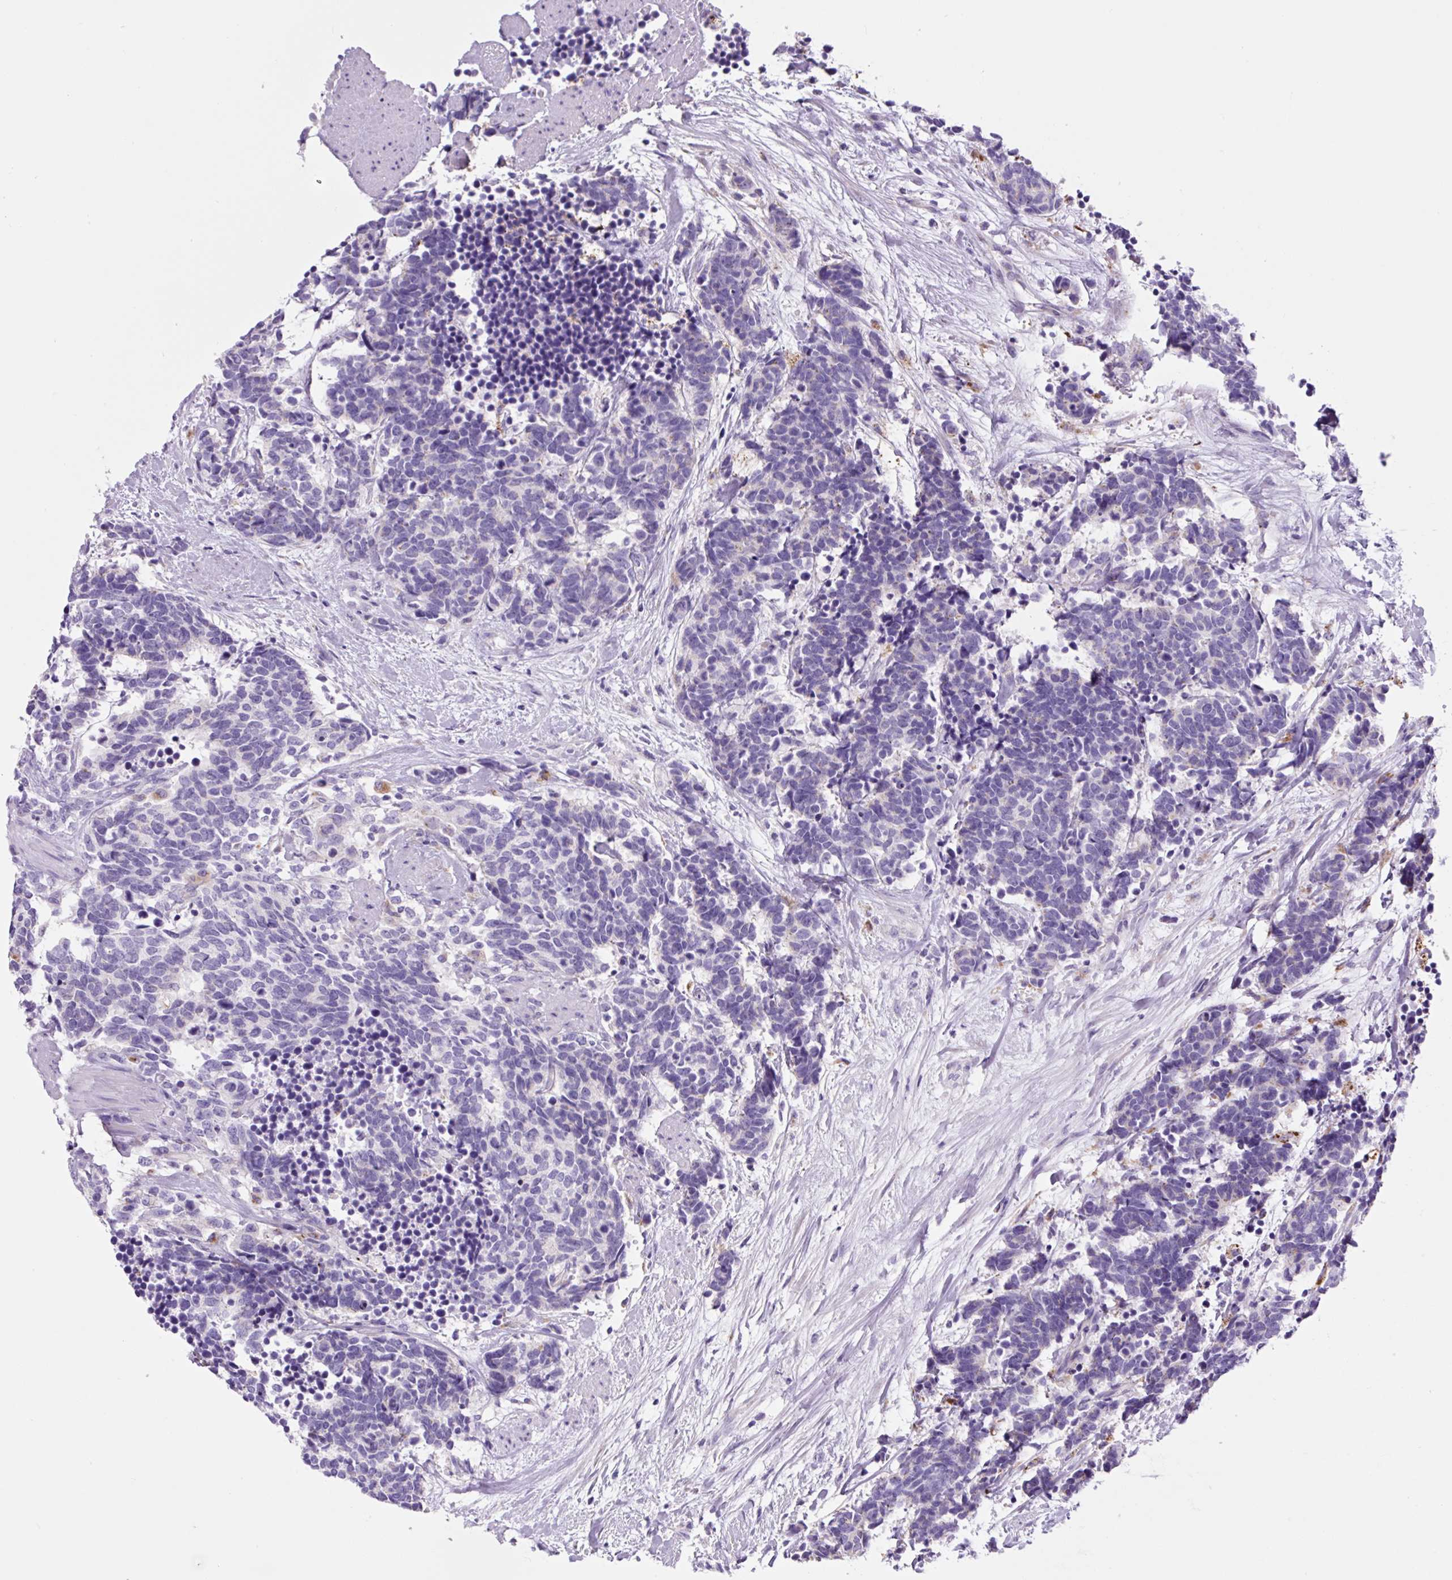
{"staining": {"intensity": "negative", "quantity": "none", "location": "none"}, "tissue": "carcinoid", "cell_type": "Tumor cells", "image_type": "cancer", "snomed": [{"axis": "morphology", "description": "Carcinoma, NOS"}, {"axis": "morphology", "description": "Carcinoid, malignant, NOS"}, {"axis": "topography", "description": "Prostate"}], "caption": "A high-resolution histopathology image shows immunohistochemistry staining of malignant carcinoid, which displays no significant expression in tumor cells. (Brightfield microscopy of DAB (3,3'-diaminobenzidine) IHC at high magnification).", "gene": "LCN10", "patient": {"sex": "male", "age": 57}}